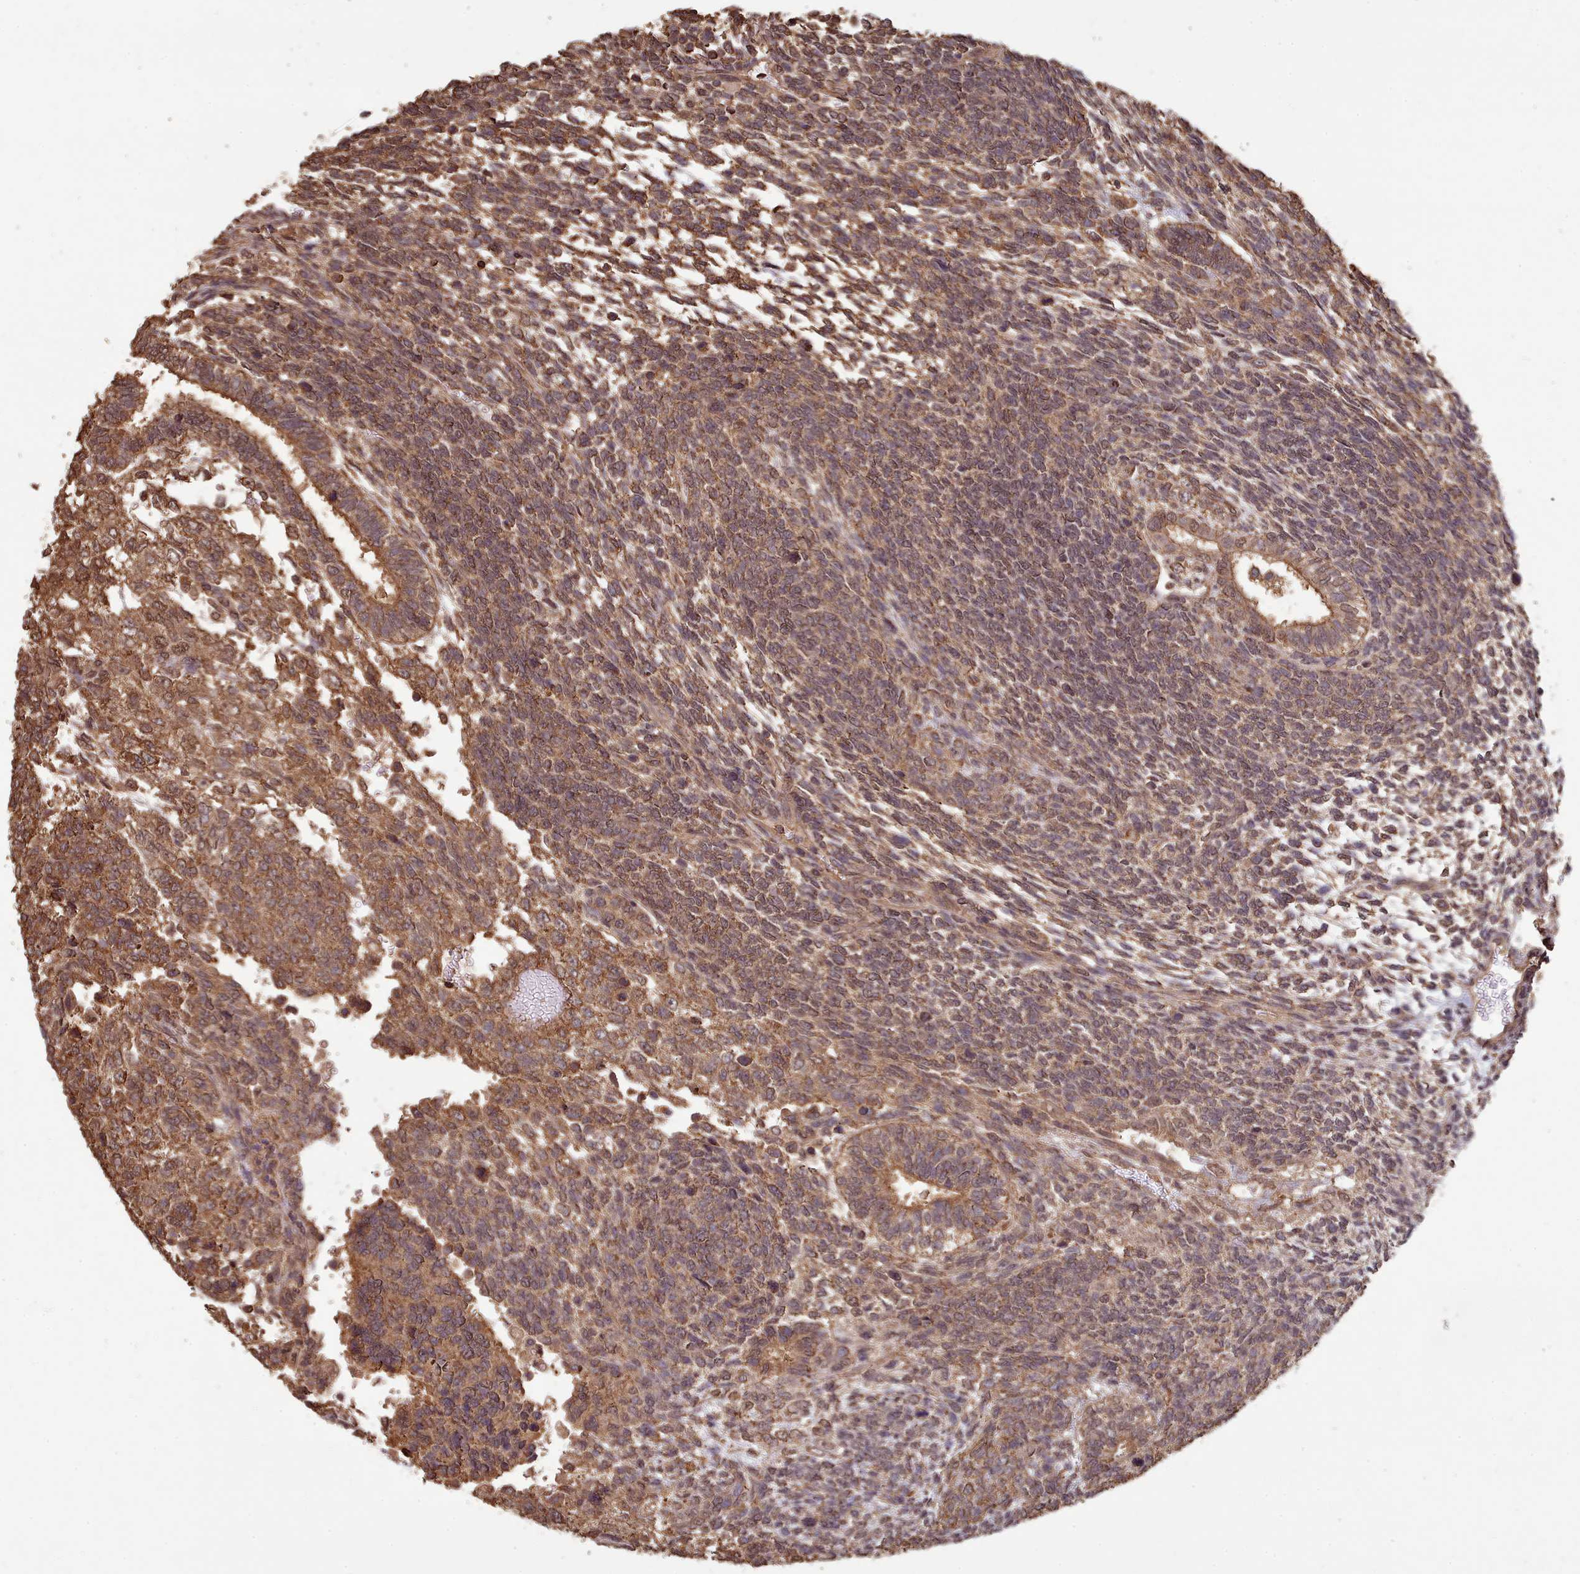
{"staining": {"intensity": "moderate", "quantity": ">75%", "location": "cytoplasmic/membranous"}, "tissue": "testis cancer", "cell_type": "Tumor cells", "image_type": "cancer", "snomed": [{"axis": "morphology", "description": "Carcinoma, Embryonal, NOS"}, {"axis": "topography", "description": "Testis"}], "caption": "IHC (DAB (3,3'-diaminobenzidine)) staining of human embryonal carcinoma (testis) shows moderate cytoplasmic/membranous protein expression in about >75% of tumor cells.", "gene": "METRN", "patient": {"sex": "male", "age": 23}}